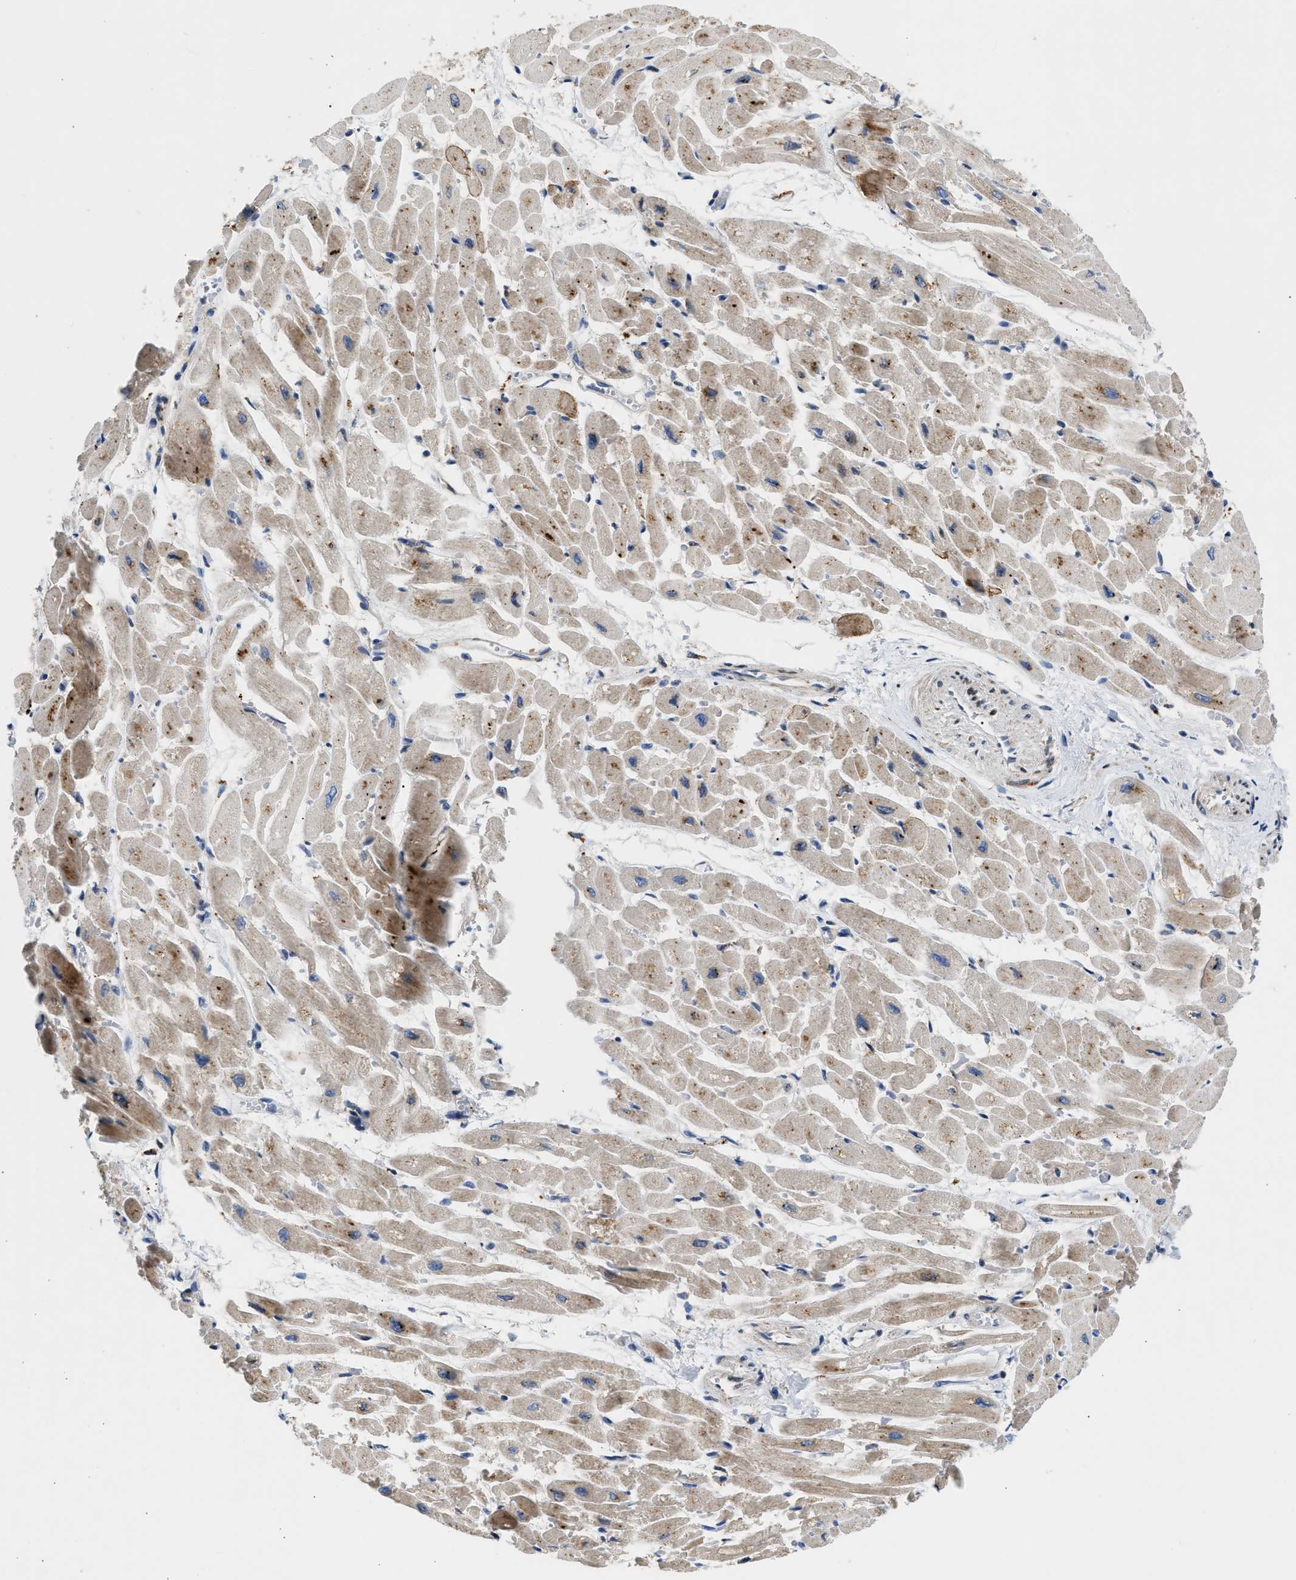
{"staining": {"intensity": "moderate", "quantity": "25%-75%", "location": "cytoplasmic/membranous"}, "tissue": "heart muscle", "cell_type": "Cardiomyocytes", "image_type": "normal", "snomed": [{"axis": "morphology", "description": "Normal tissue, NOS"}, {"axis": "topography", "description": "Heart"}], "caption": "Immunohistochemical staining of benign heart muscle shows moderate cytoplasmic/membranous protein expression in approximately 25%-75% of cardiomyocytes.", "gene": "AMZ1", "patient": {"sex": "male", "age": 45}}